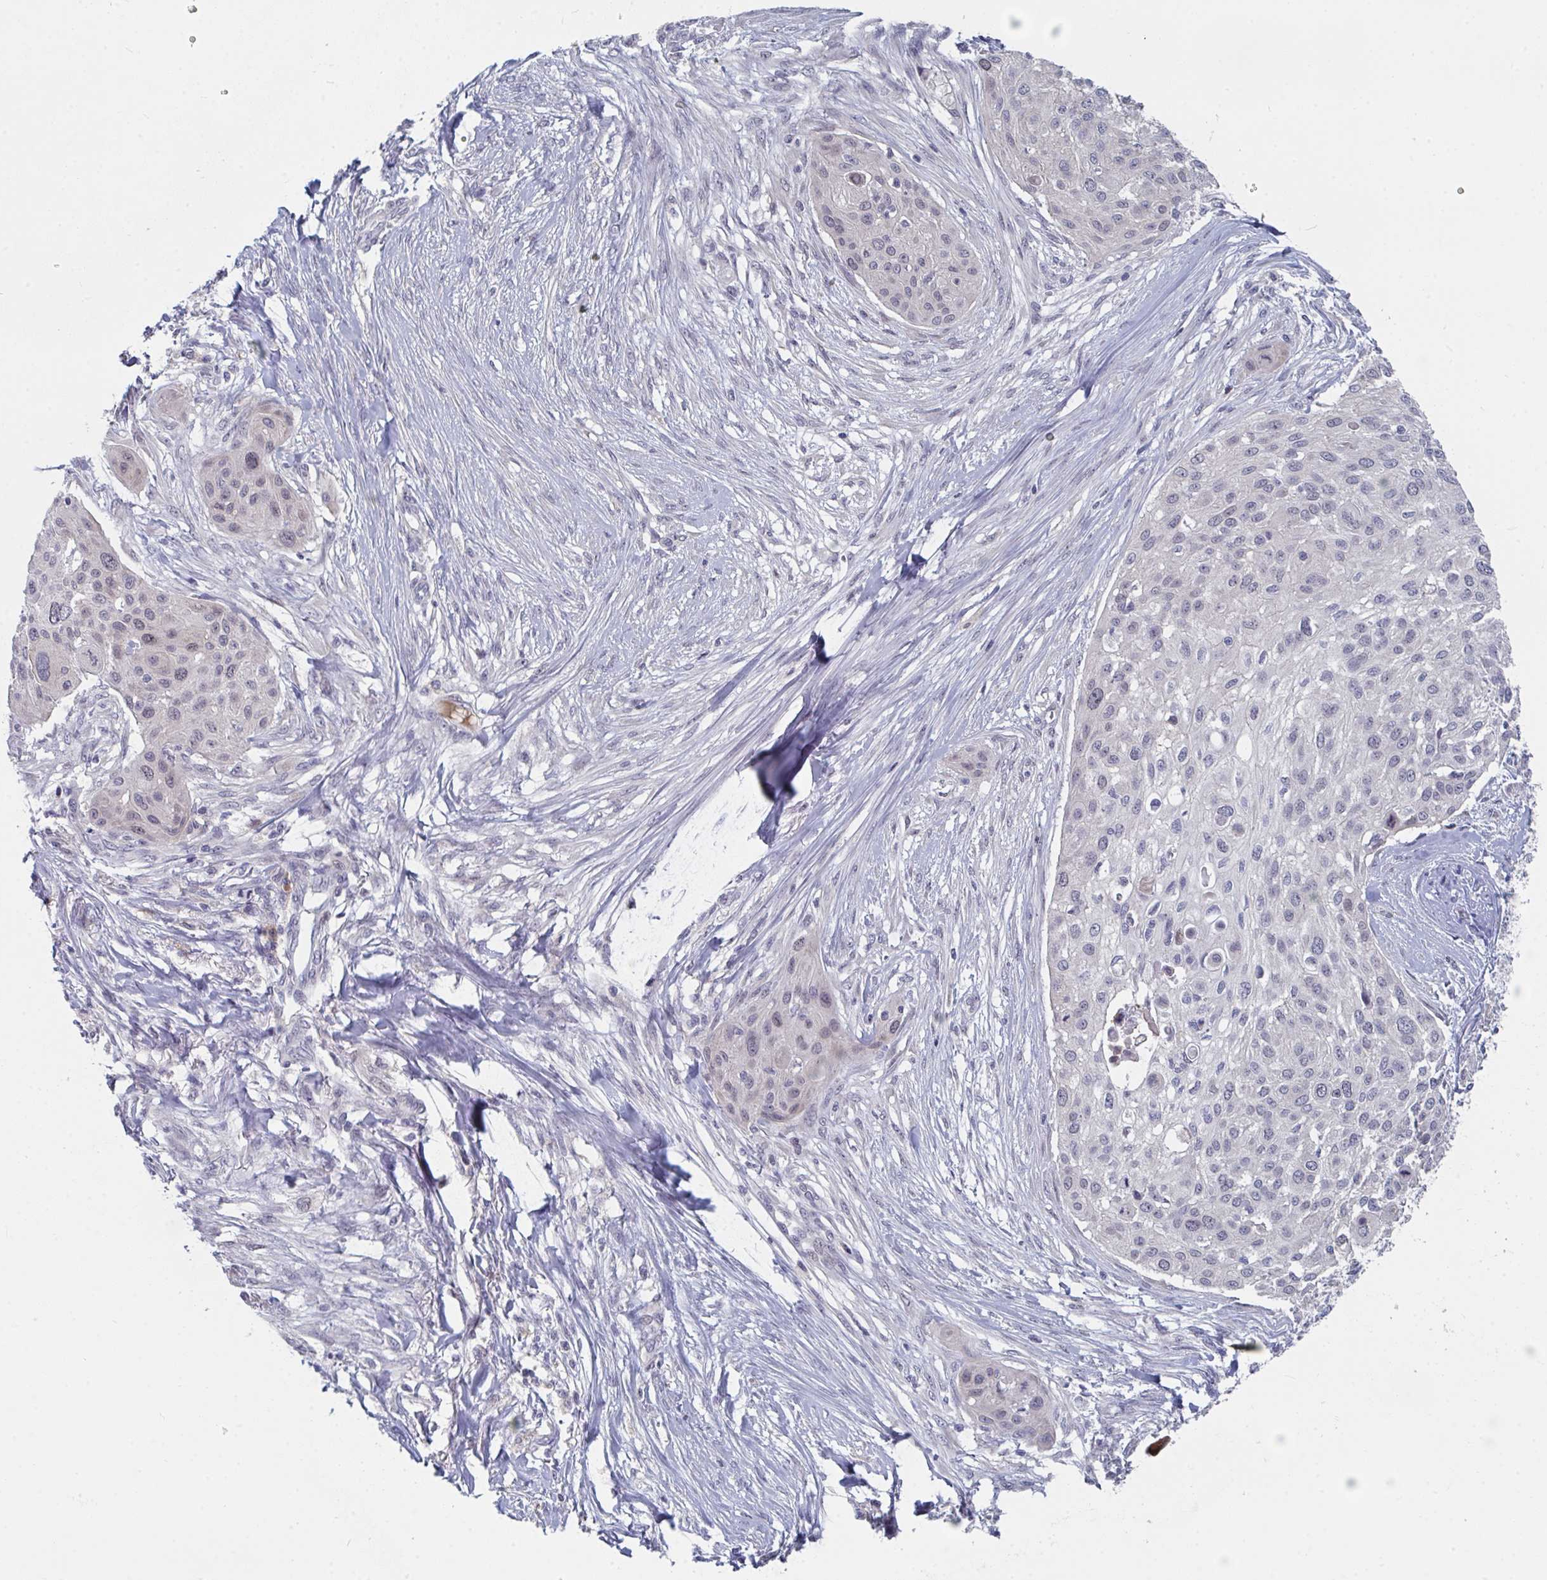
{"staining": {"intensity": "weak", "quantity": "<25%", "location": "nuclear"}, "tissue": "skin cancer", "cell_type": "Tumor cells", "image_type": "cancer", "snomed": [{"axis": "morphology", "description": "Squamous cell carcinoma, NOS"}, {"axis": "topography", "description": "Skin"}], "caption": "This is an immunohistochemistry (IHC) histopathology image of skin cancer. There is no positivity in tumor cells.", "gene": "CENPT", "patient": {"sex": "female", "age": 87}}